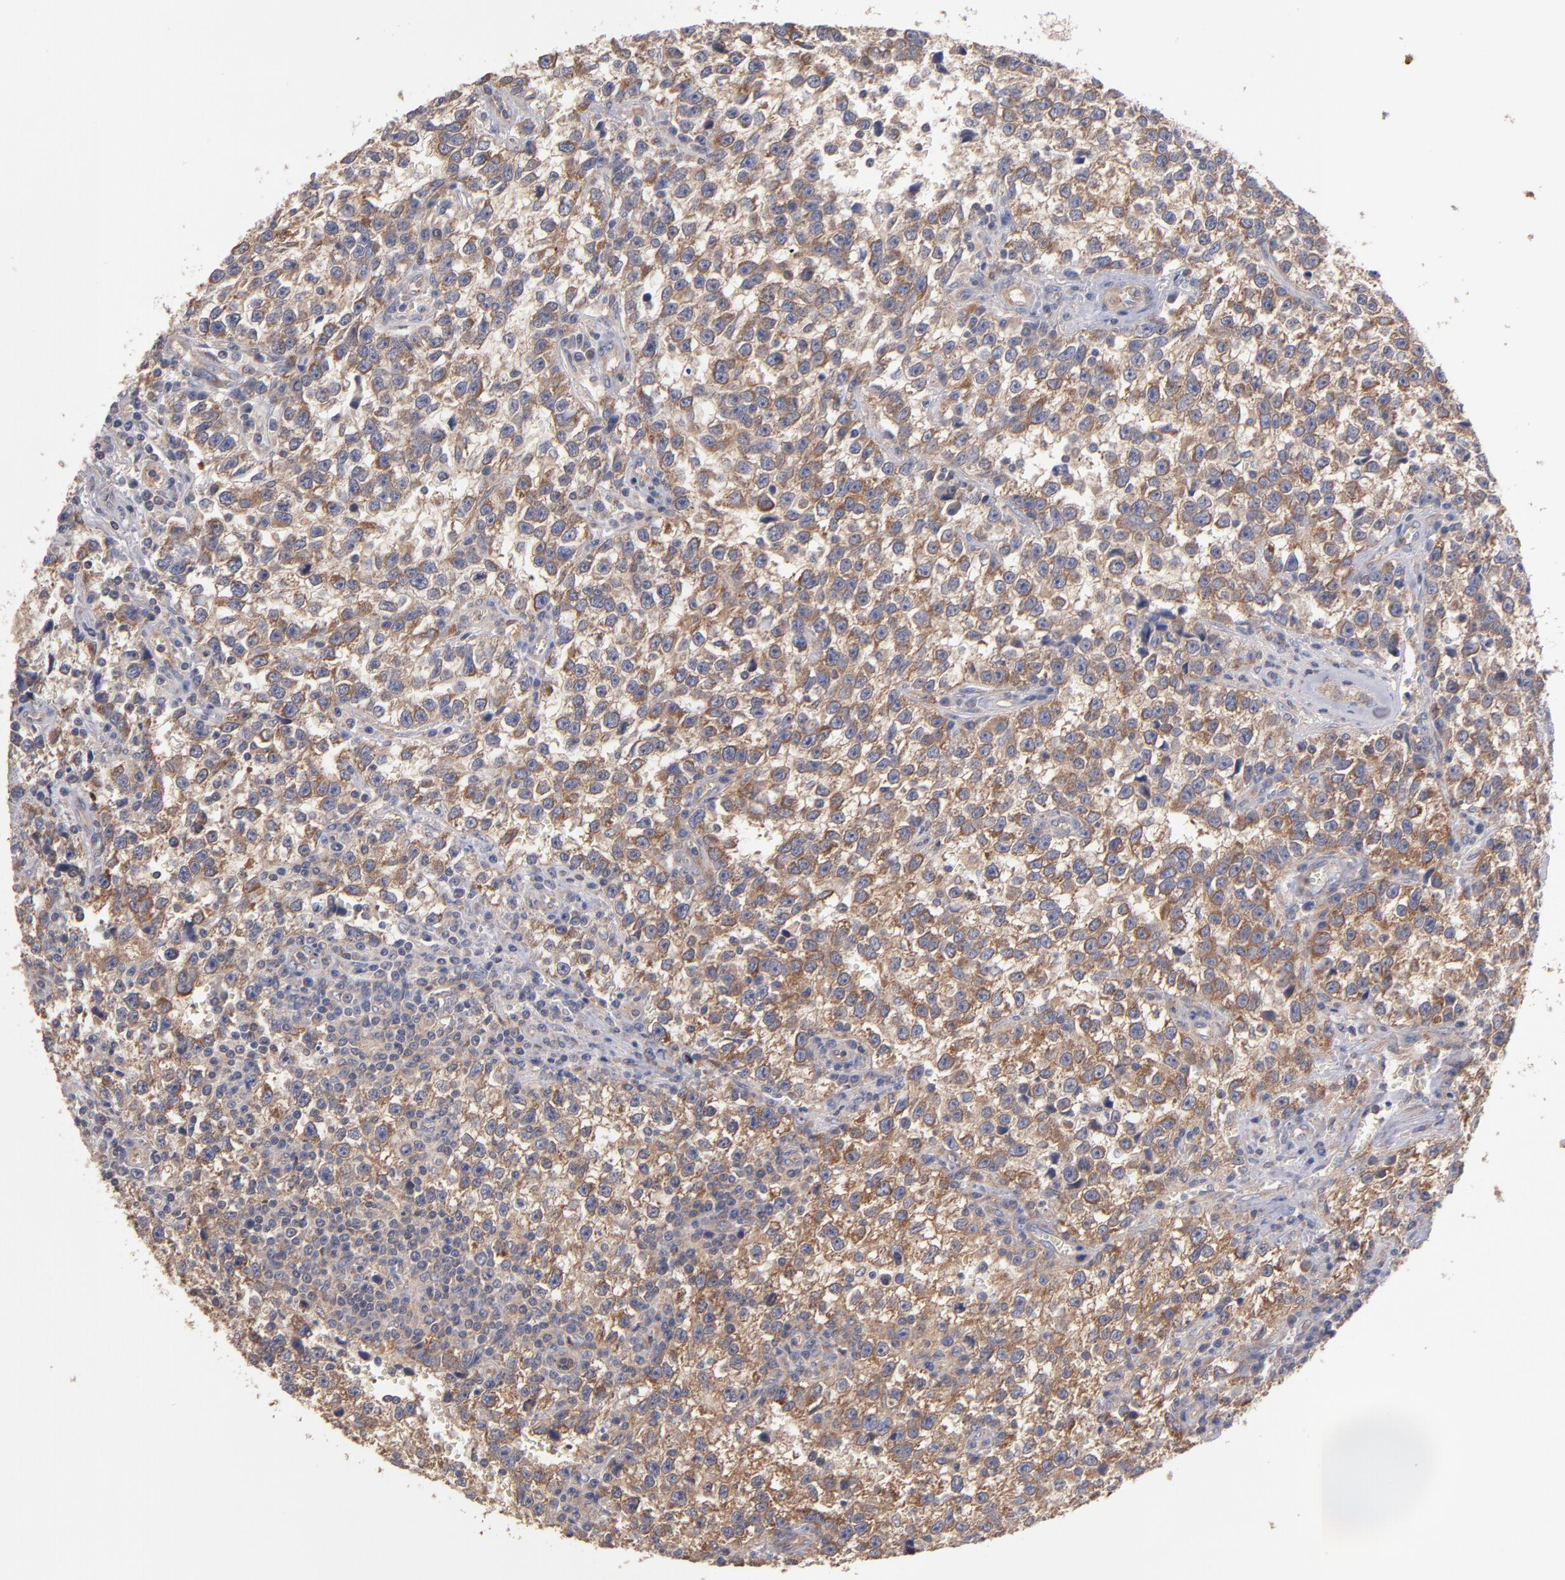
{"staining": {"intensity": "moderate", "quantity": ">75%", "location": "cytoplasmic/membranous"}, "tissue": "testis cancer", "cell_type": "Tumor cells", "image_type": "cancer", "snomed": [{"axis": "morphology", "description": "Seminoma, NOS"}, {"axis": "topography", "description": "Testis"}], "caption": "Tumor cells exhibit moderate cytoplasmic/membranous positivity in approximately >75% of cells in testis seminoma.", "gene": "DACT1", "patient": {"sex": "male", "age": 38}}